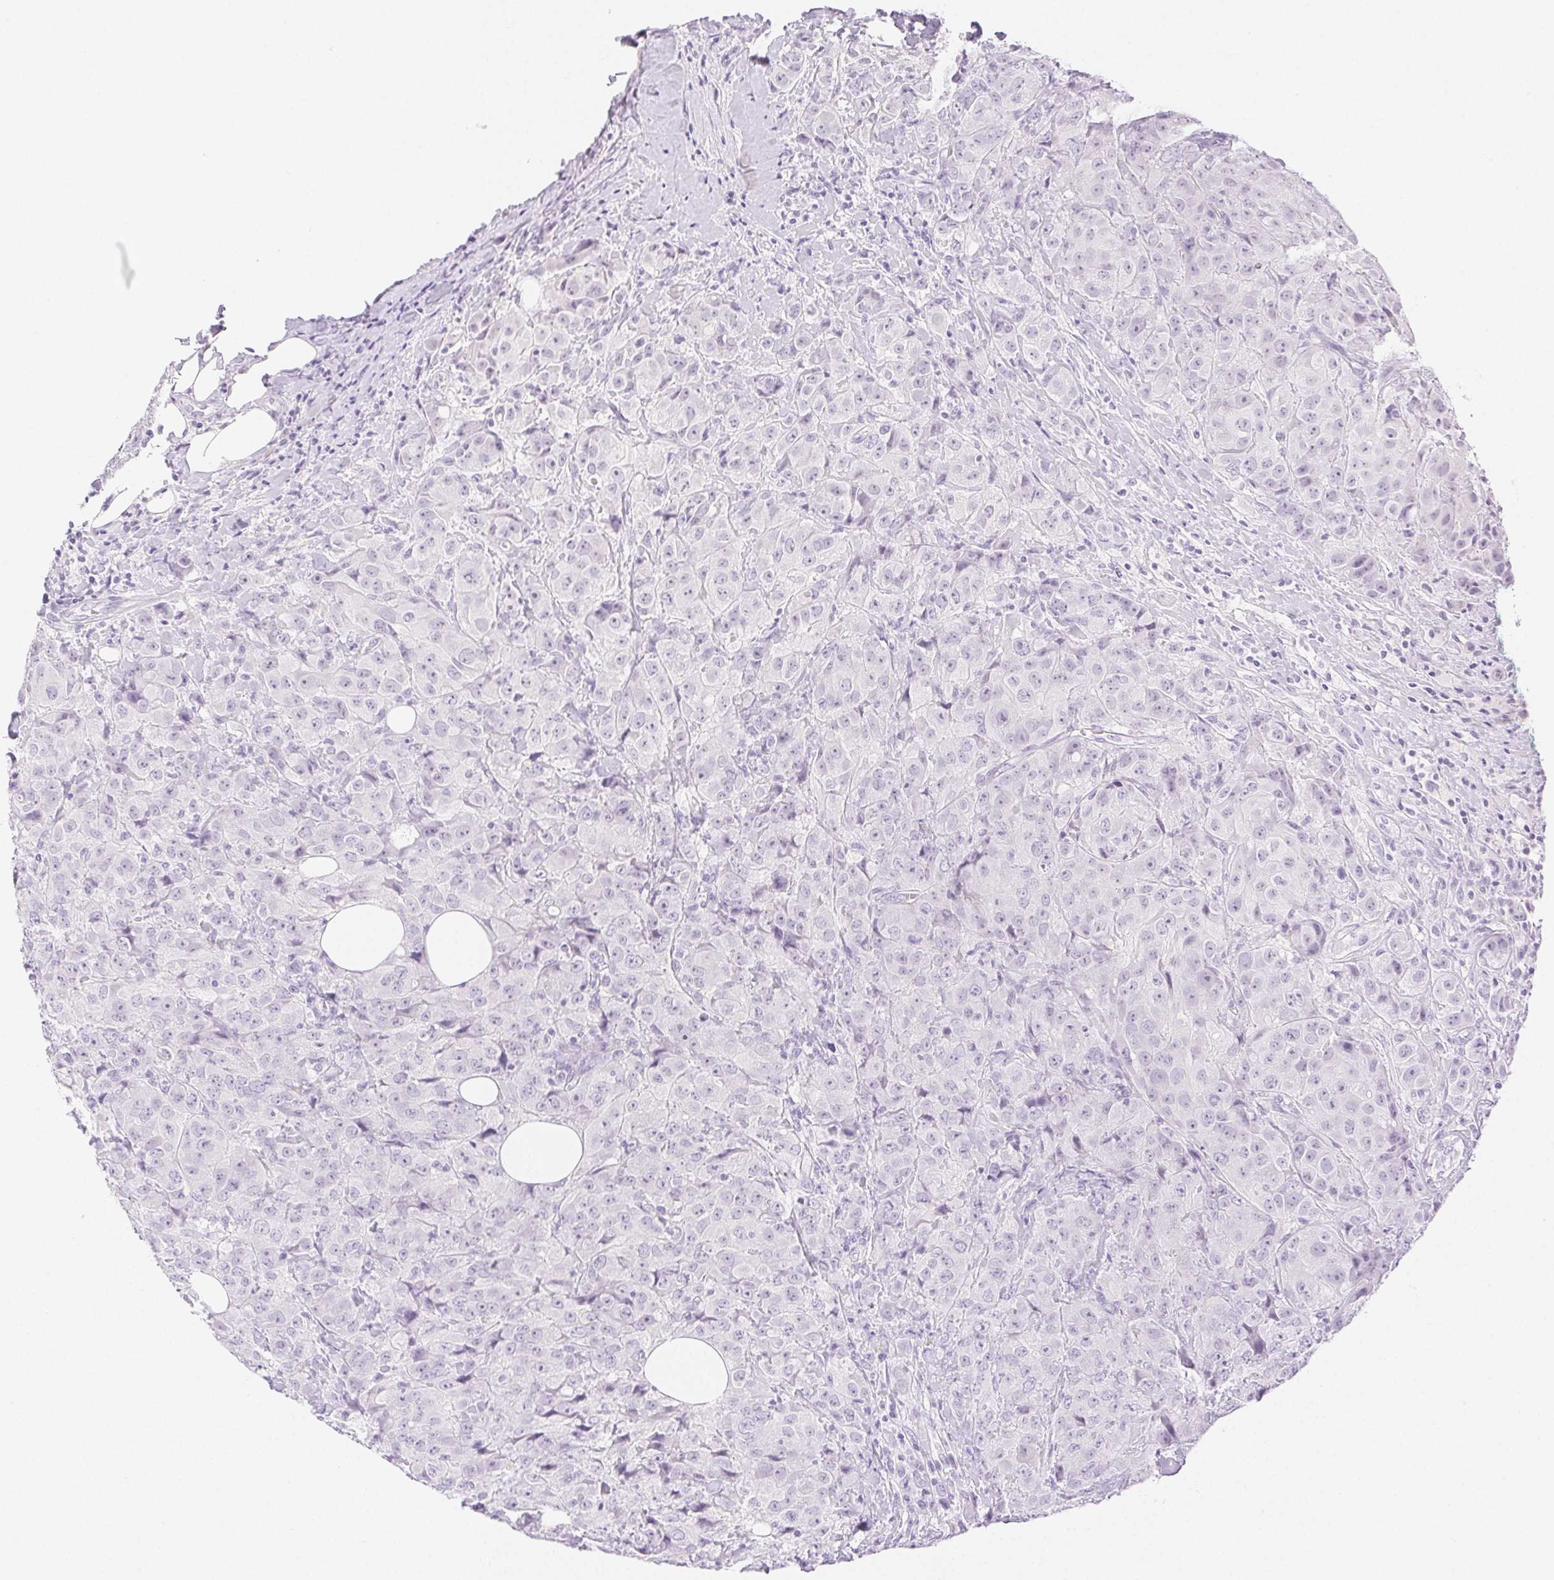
{"staining": {"intensity": "negative", "quantity": "none", "location": "none"}, "tissue": "breast cancer", "cell_type": "Tumor cells", "image_type": "cancer", "snomed": [{"axis": "morphology", "description": "Normal tissue, NOS"}, {"axis": "morphology", "description": "Duct carcinoma"}, {"axis": "topography", "description": "Breast"}], "caption": "Photomicrograph shows no significant protein staining in tumor cells of breast infiltrating ductal carcinoma.", "gene": "SPACA4", "patient": {"sex": "female", "age": 43}}